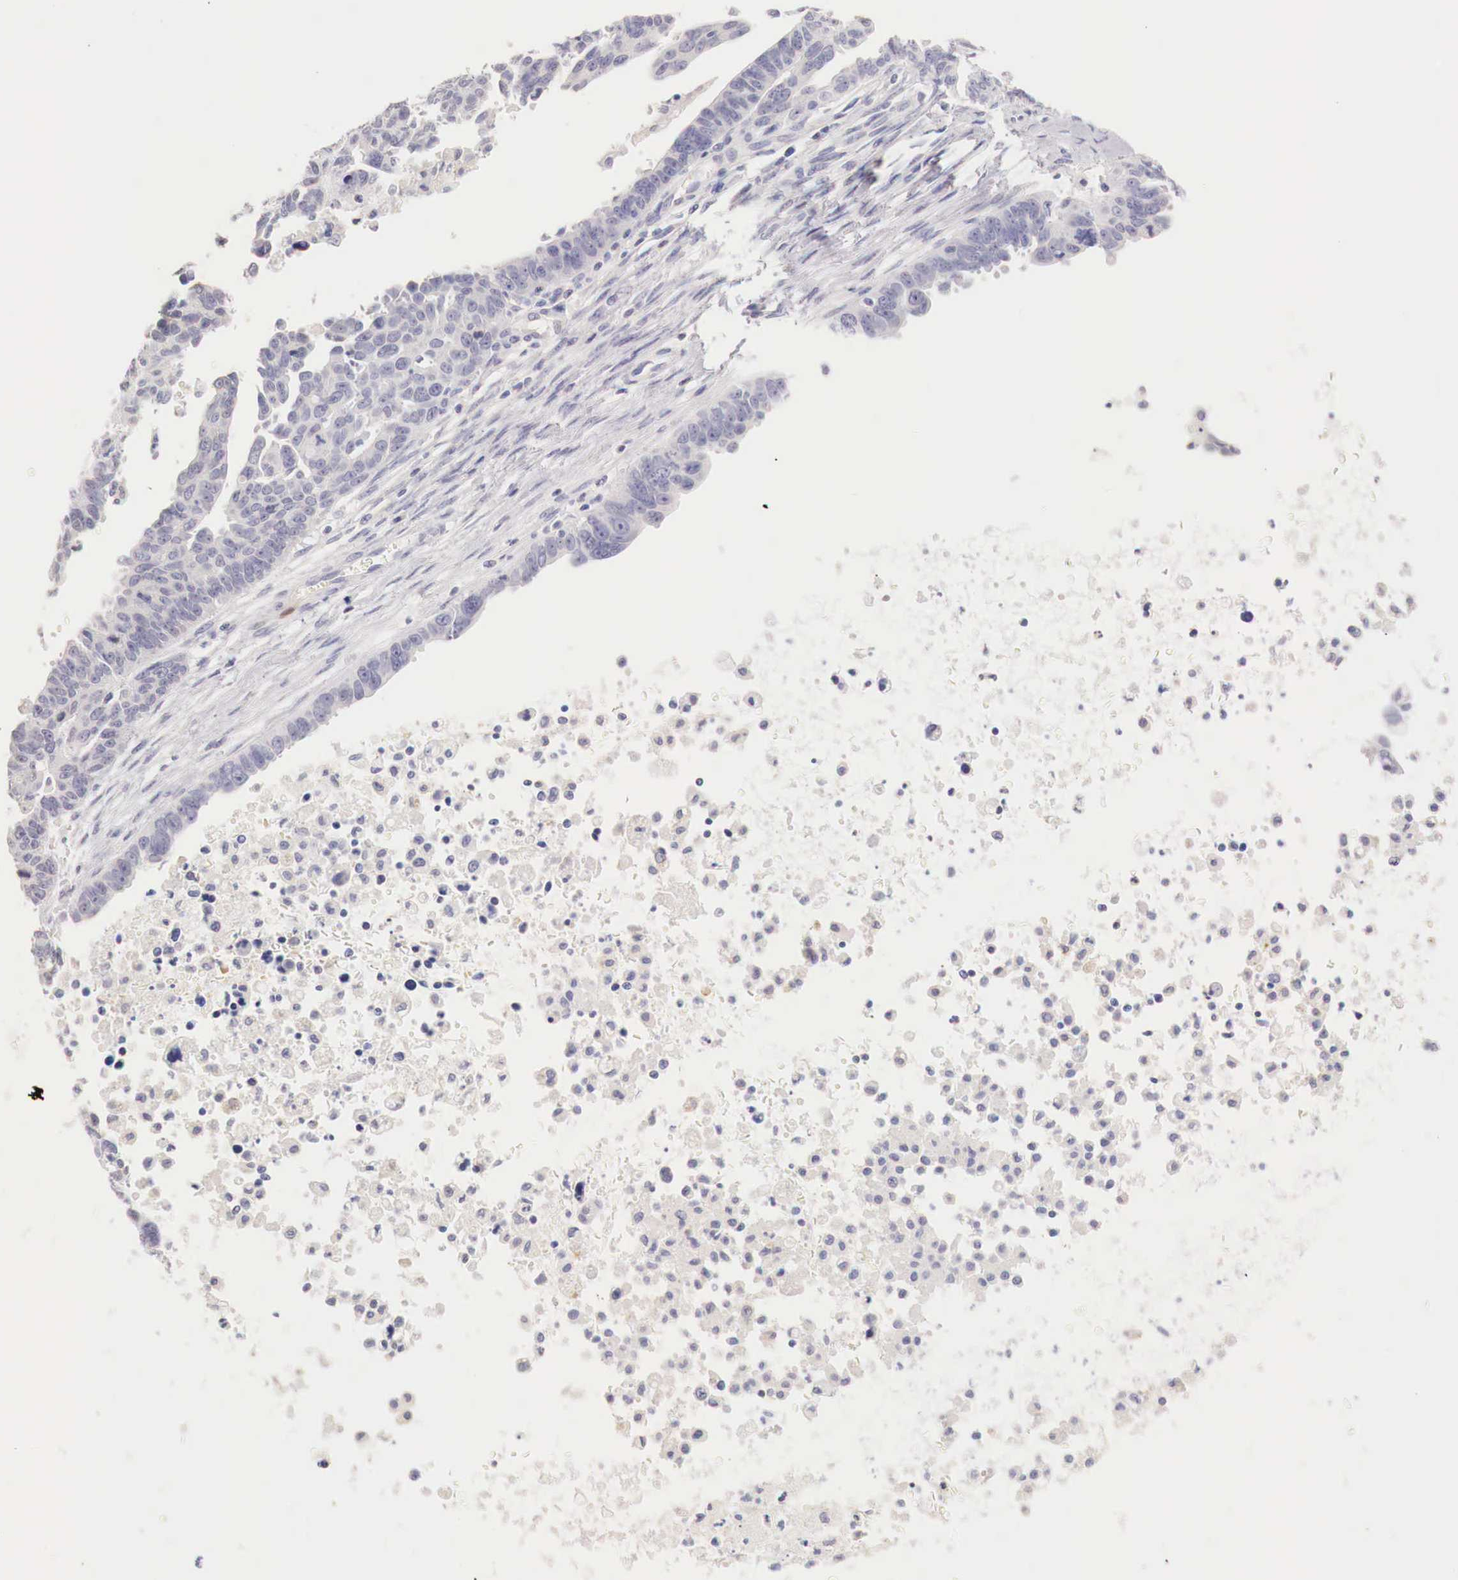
{"staining": {"intensity": "negative", "quantity": "none", "location": "none"}, "tissue": "ovarian cancer", "cell_type": "Tumor cells", "image_type": "cancer", "snomed": [{"axis": "morphology", "description": "Carcinoma, endometroid"}, {"axis": "morphology", "description": "Cystadenocarcinoma, serous, NOS"}, {"axis": "topography", "description": "Ovary"}], "caption": "IHC histopathology image of human ovarian cancer (serous cystadenocarcinoma) stained for a protein (brown), which reveals no expression in tumor cells. The staining was performed using DAB to visualize the protein expression in brown, while the nuclei were stained in blue with hematoxylin (Magnification: 20x).", "gene": "ITIH6", "patient": {"sex": "female", "age": 45}}